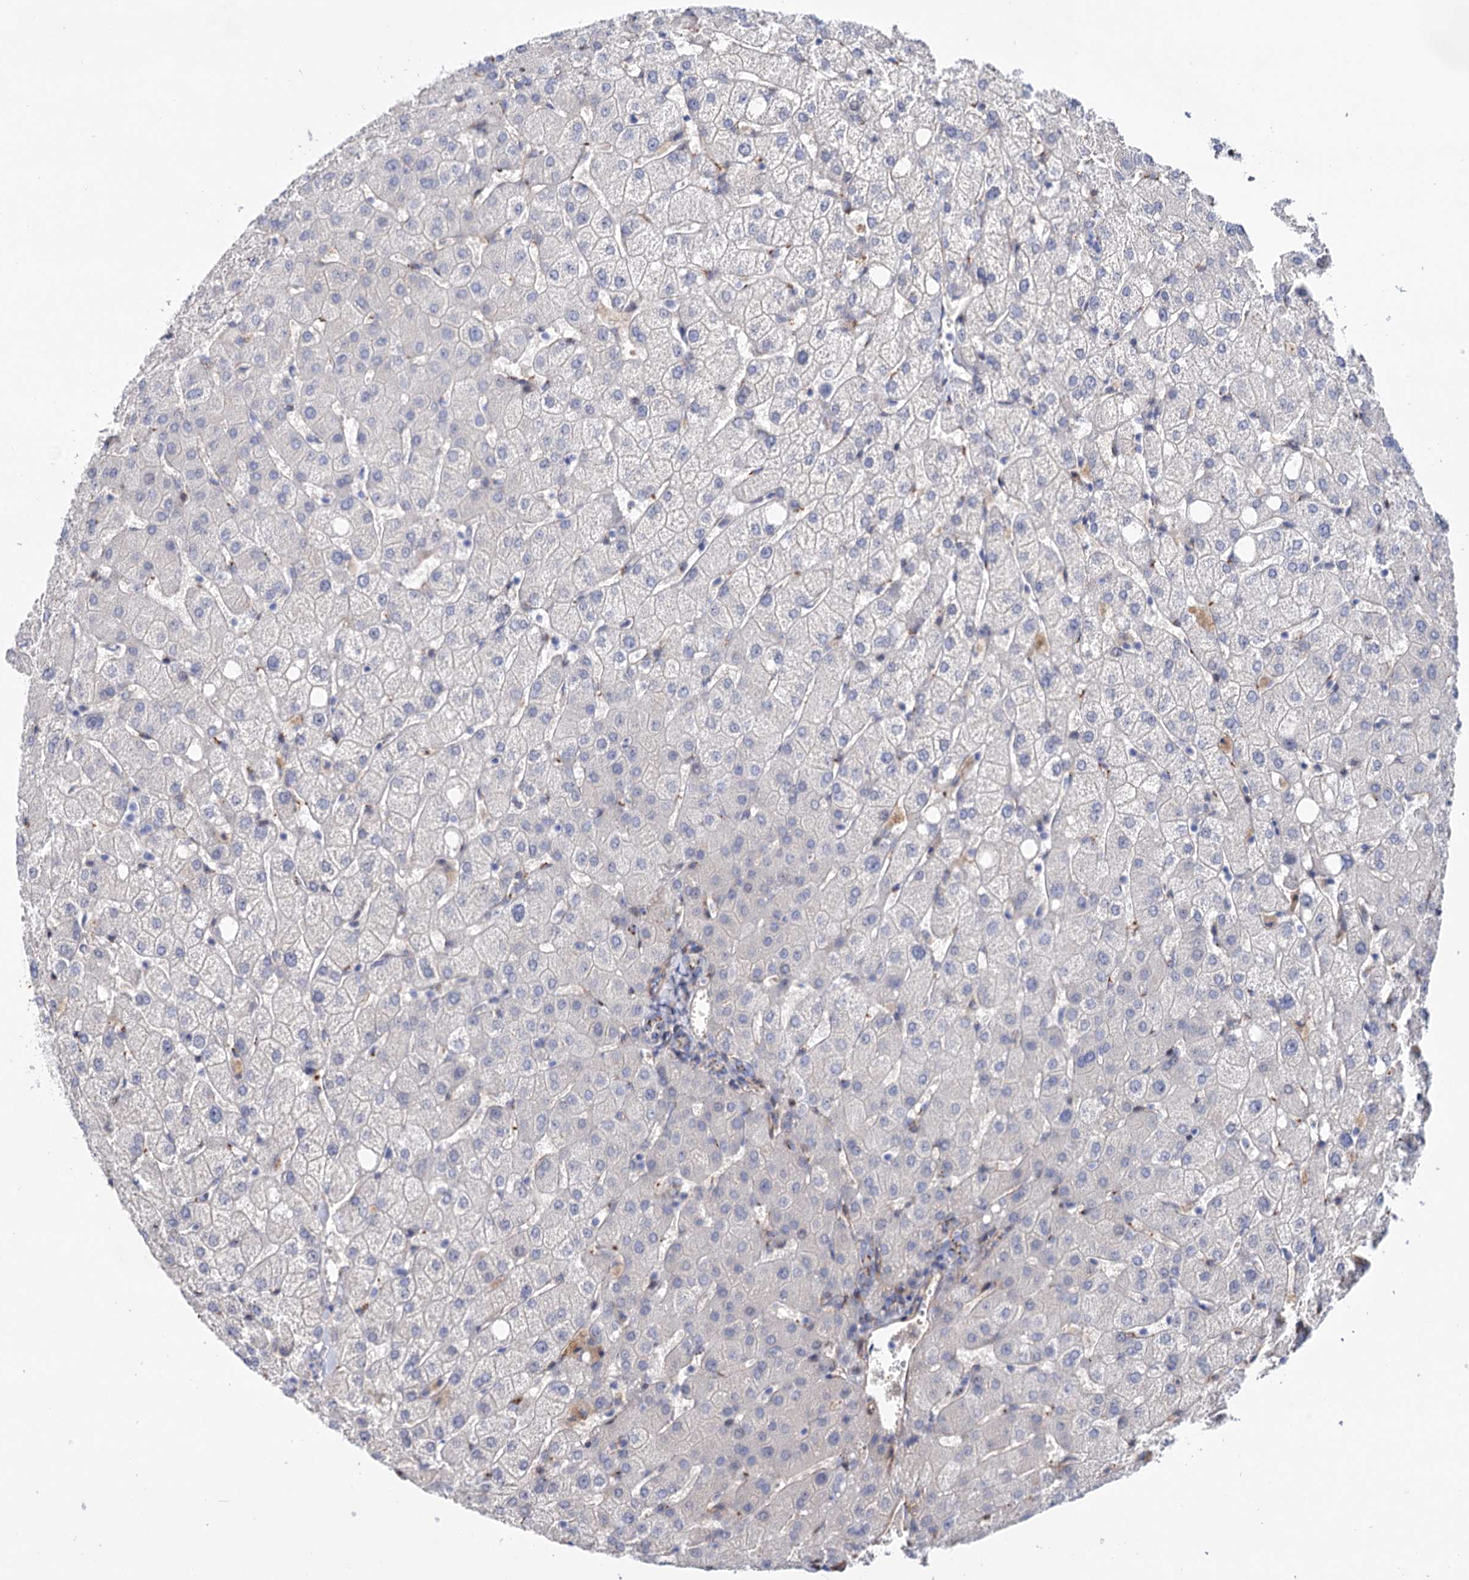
{"staining": {"intensity": "moderate", "quantity": "25%-75%", "location": "cytoplasmic/membranous"}, "tissue": "liver", "cell_type": "Cholangiocytes", "image_type": "normal", "snomed": [{"axis": "morphology", "description": "Normal tissue, NOS"}, {"axis": "topography", "description": "Liver"}], "caption": "About 25%-75% of cholangiocytes in unremarkable liver display moderate cytoplasmic/membranous protein staining as visualized by brown immunohistochemical staining.", "gene": "C11orf96", "patient": {"sex": "female", "age": 54}}